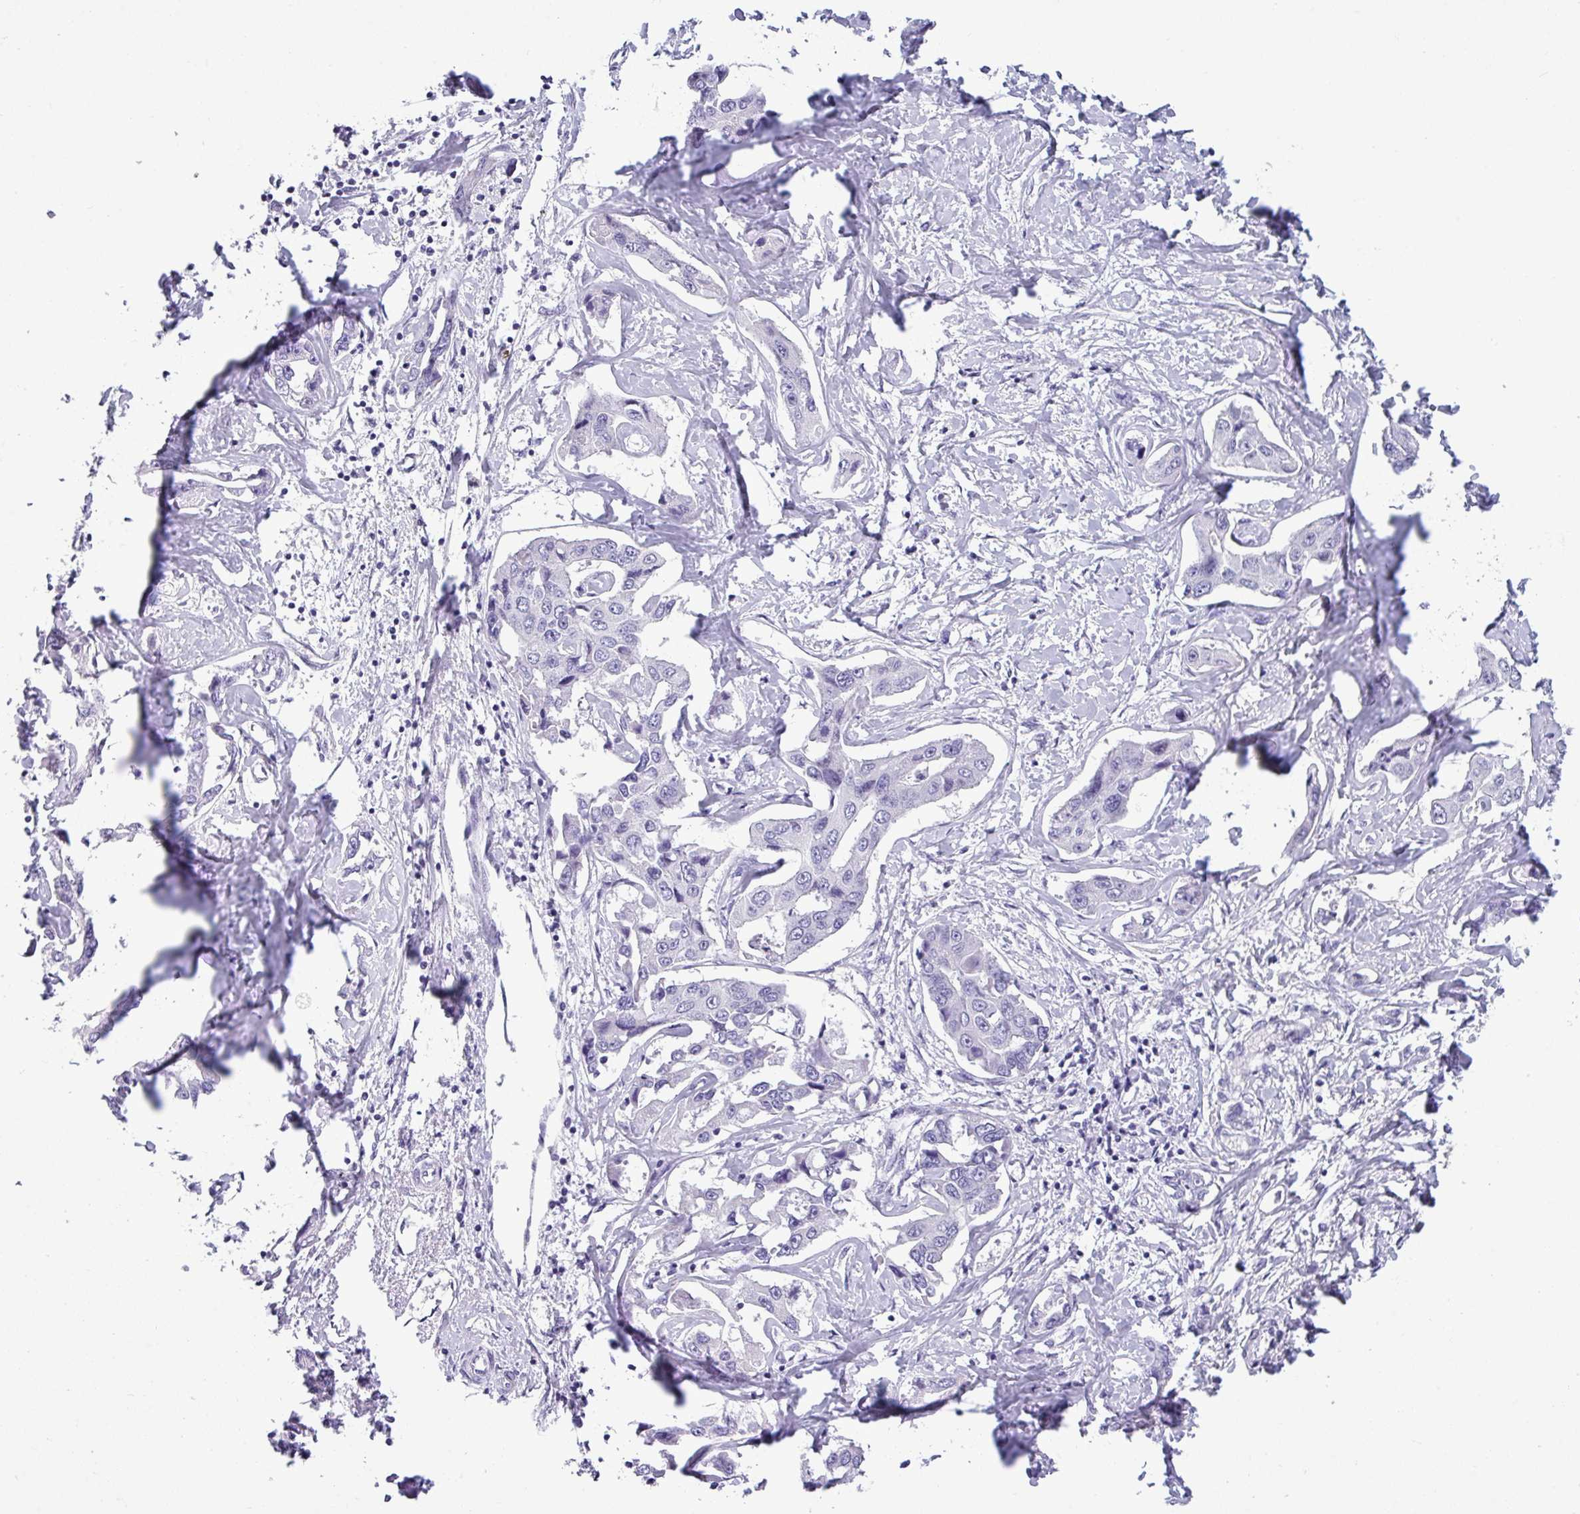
{"staining": {"intensity": "negative", "quantity": "none", "location": "none"}, "tissue": "liver cancer", "cell_type": "Tumor cells", "image_type": "cancer", "snomed": [{"axis": "morphology", "description": "Cholangiocarcinoma"}, {"axis": "topography", "description": "Liver"}], "caption": "An immunohistochemistry (IHC) photomicrograph of liver cholangiocarcinoma is shown. There is no staining in tumor cells of liver cholangiocarcinoma. (DAB (3,3'-diaminobenzidine) IHC with hematoxylin counter stain).", "gene": "SRGAP1", "patient": {"sex": "male", "age": 59}}